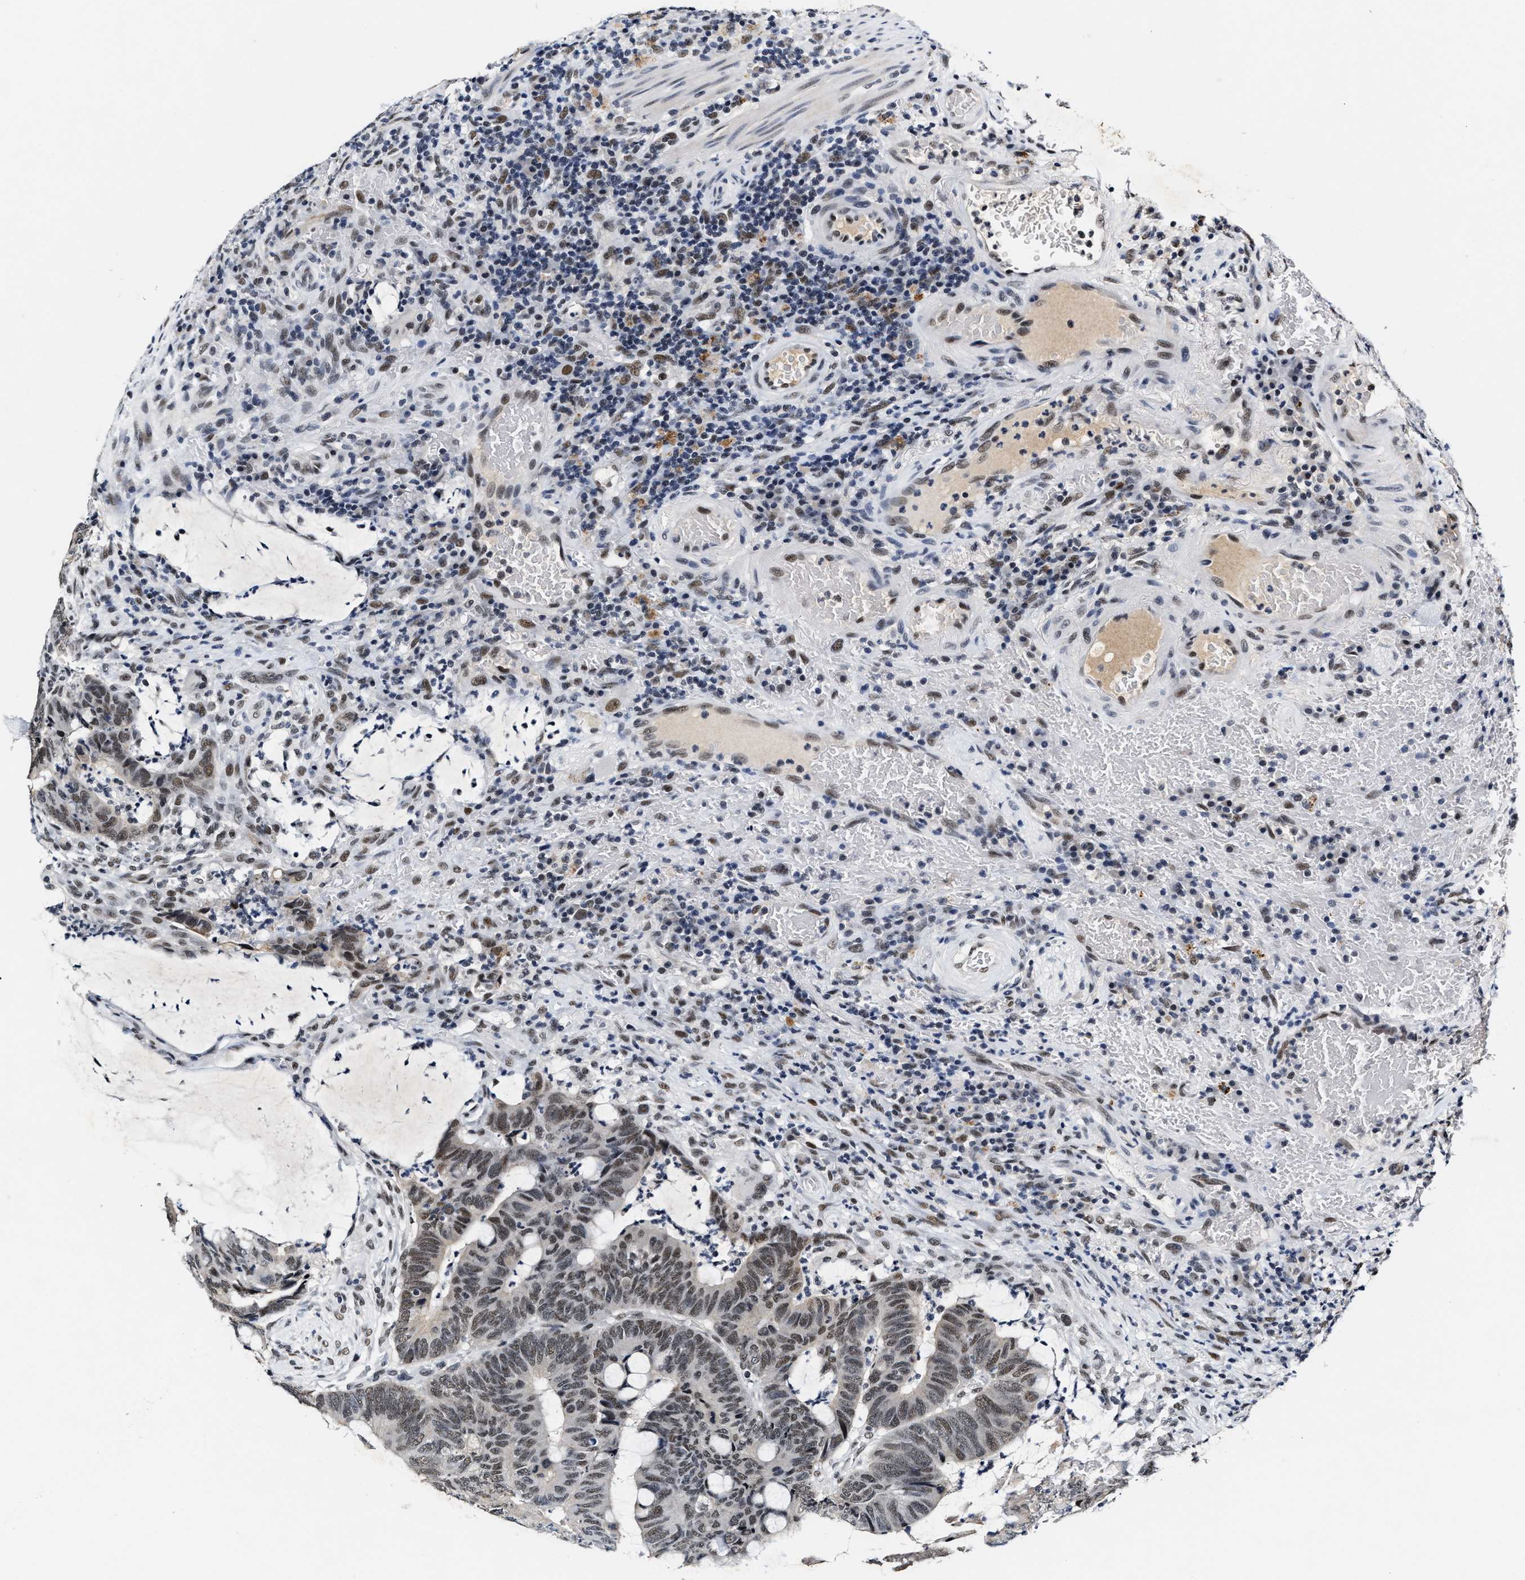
{"staining": {"intensity": "weak", "quantity": ">75%", "location": "nuclear"}, "tissue": "colorectal cancer", "cell_type": "Tumor cells", "image_type": "cancer", "snomed": [{"axis": "morphology", "description": "Normal tissue, NOS"}, {"axis": "morphology", "description": "Adenocarcinoma, NOS"}, {"axis": "topography", "description": "Rectum"}, {"axis": "topography", "description": "Peripheral nerve tissue"}], "caption": "This micrograph displays immunohistochemistry (IHC) staining of colorectal cancer, with low weak nuclear positivity in about >75% of tumor cells.", "gene": "INIP", "patient": {"sex": "male", "age": 92}}